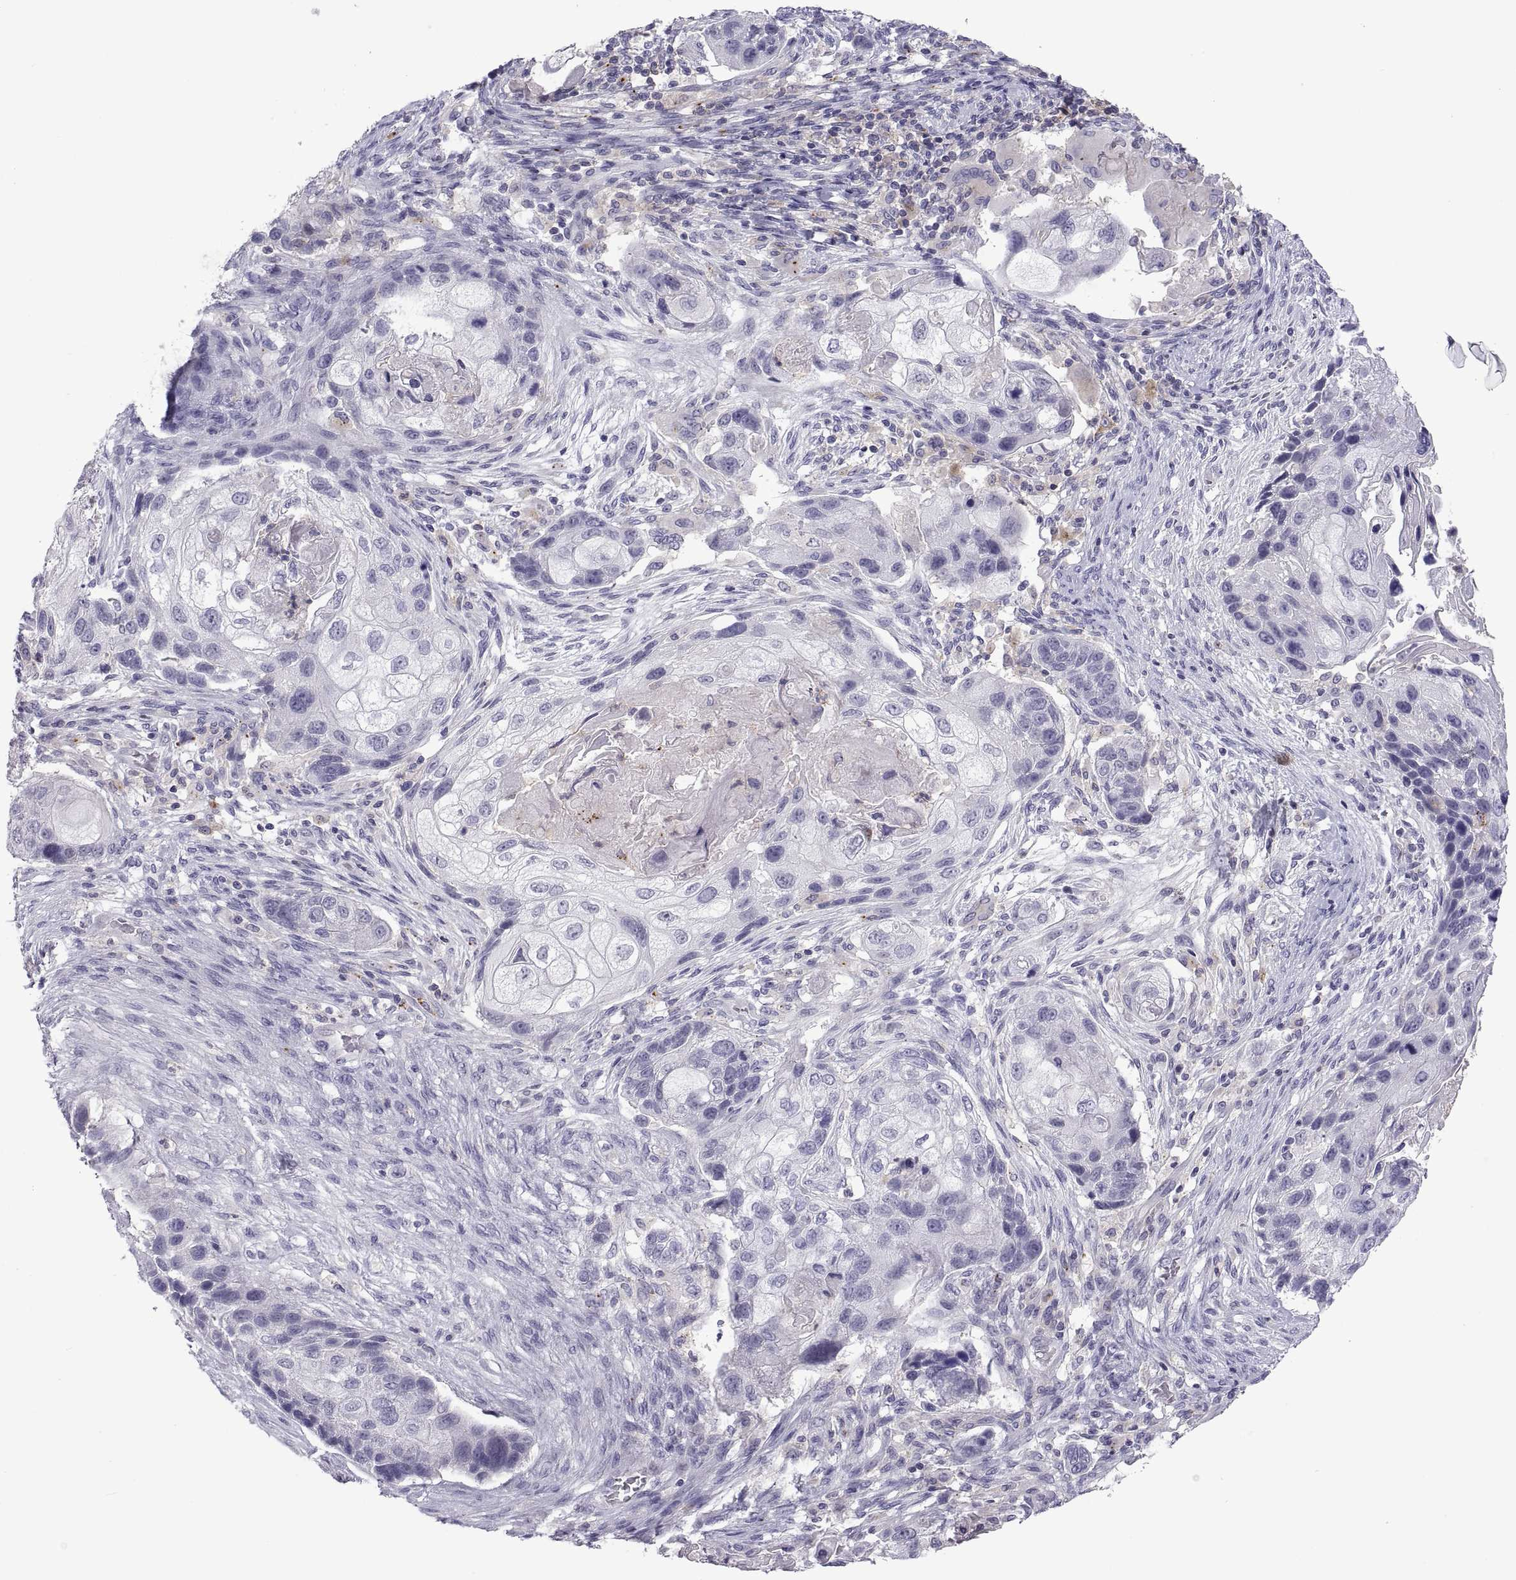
{"staining": {"intensity": "negative", "quantity": "none", "location": "none"}, "tissue": "lung cancer", "cell_type": "Tumor cells", "image_type": "cancer", "snomed": [{"axis": "morphology", "description": "Squamous cell carcinoma, NOS"}, {"axis": "topography", "description": "Lung"}], "caption": "IHC of human lung cancer displays no positivity in tumor cells.", "gene": "RGS19", "patient": {"sex": "male", "age": 69}}